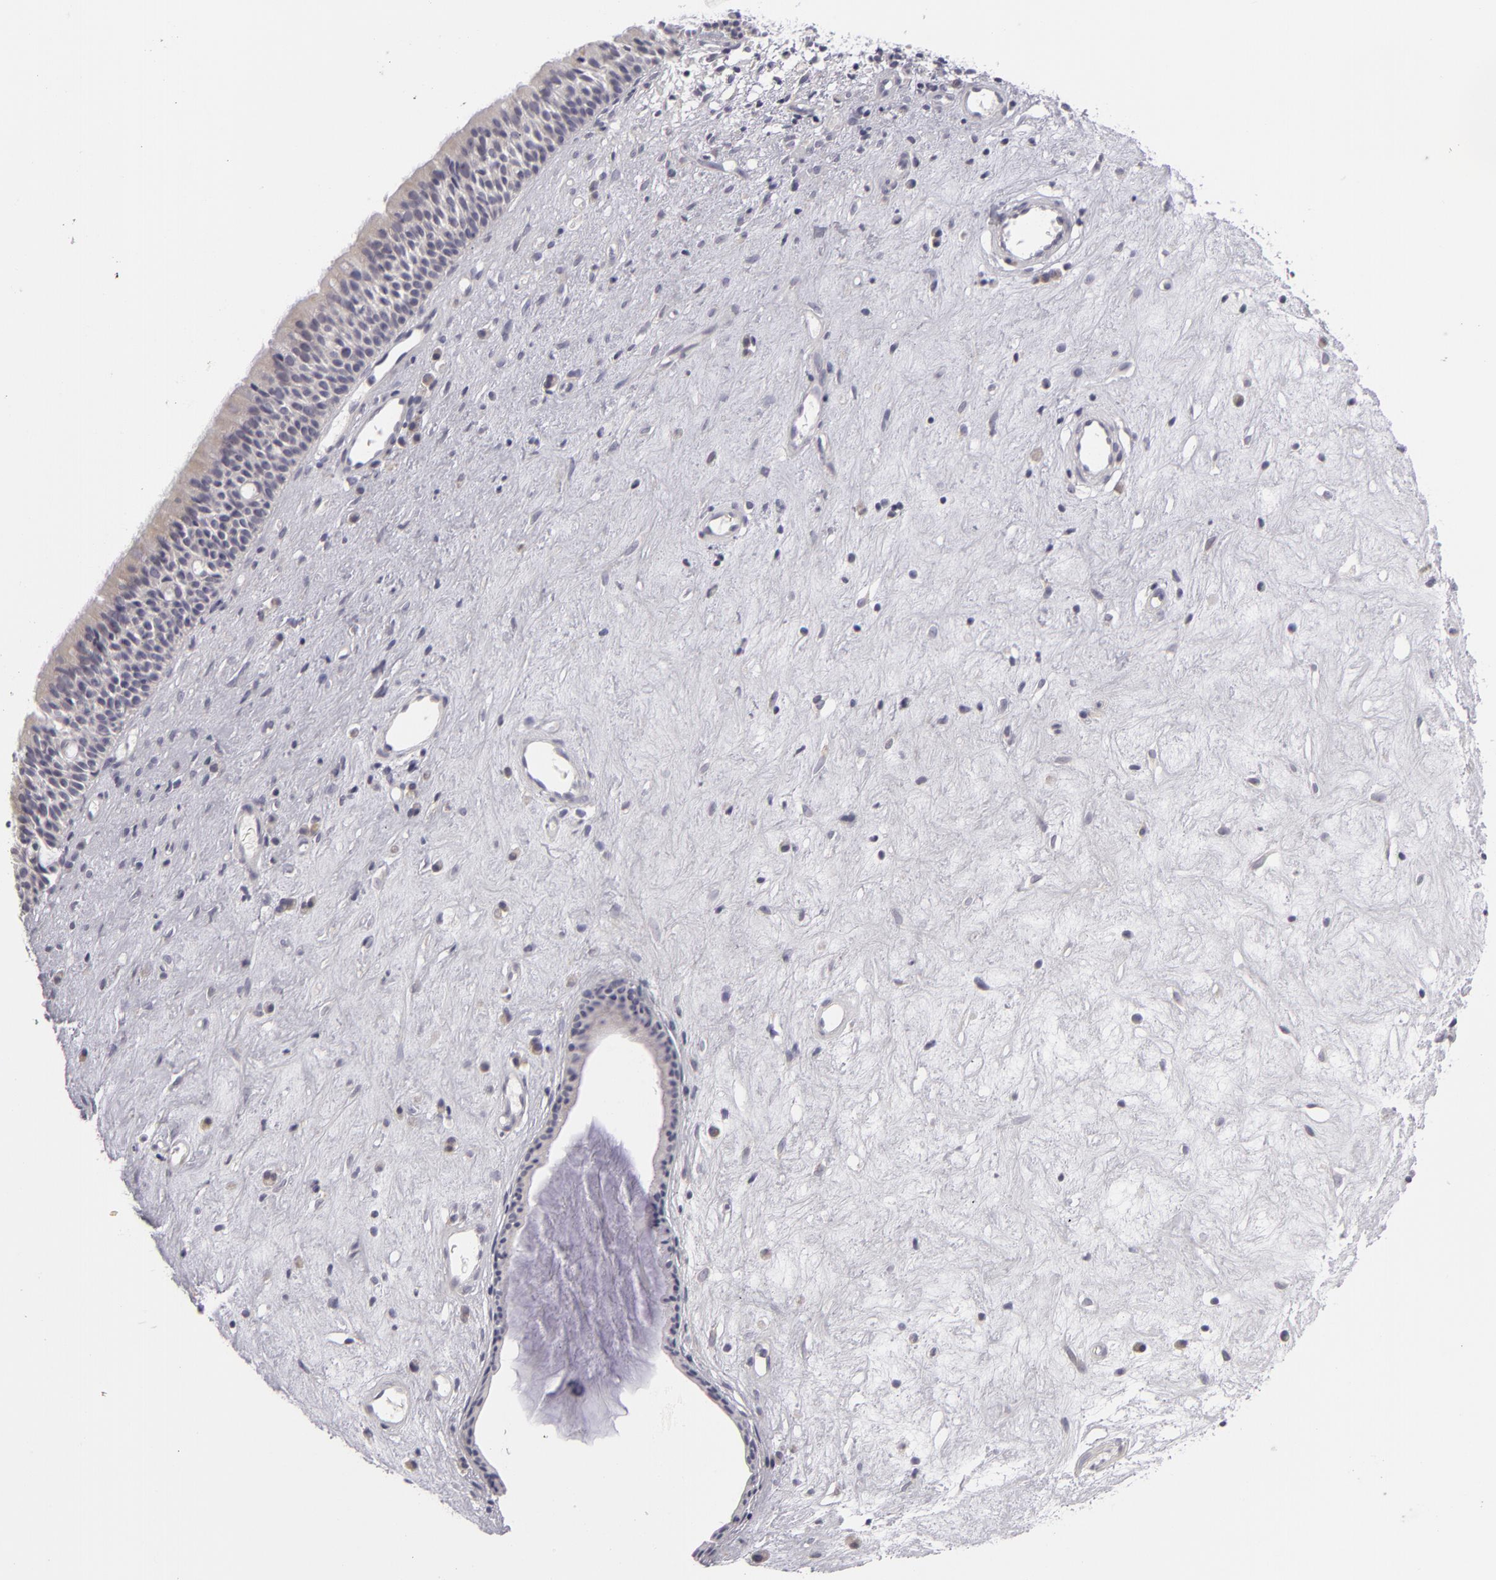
{"staining": {"intensity": "negative", "quantity": "none", "location": "none"}, "tissue": "nasopharynx", "cell_type": "Respiratory epithelial cells", "image_type": "normal", "snomed": [{"axis": "morphology", "description": "Normal tissue, NOS"}, {"axis": "topography", "description": "Nasopharynx"}], "caption": "This is a histopathology image of immunohistochemistry (IHC) staining of benign nasopharynx, which shows no staining in respiratory epithelial cells.", "gene": "ATP2B3", "patient": {"sex": "female", "age": 78}}